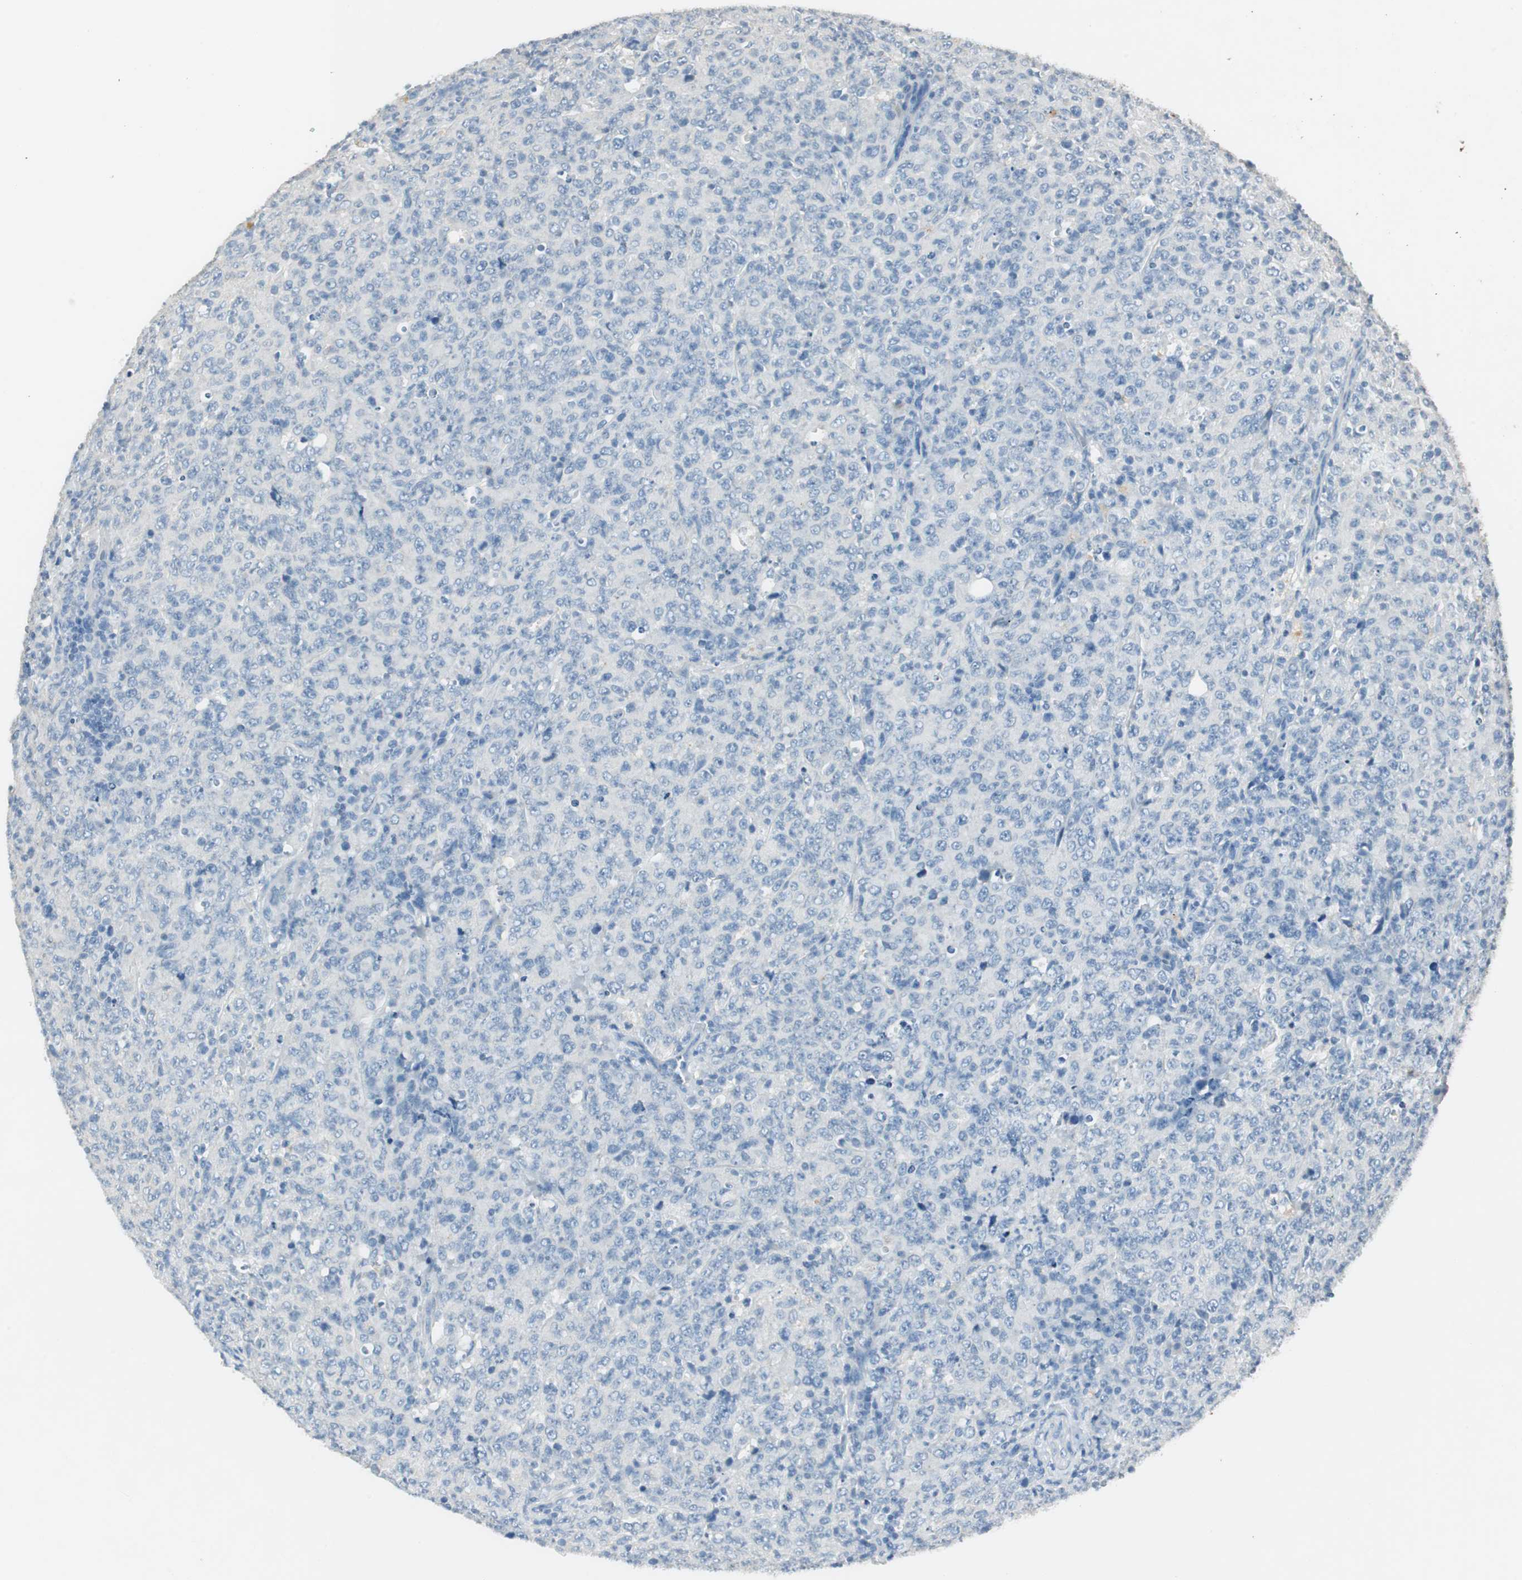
{"staining": {"intensity": "negative", "quantity": "none", "location": "none"}, "tissue": "lymphoma", "cell_type": "Tumor cells", "image_type": "cancer", "snomed": [{"axis": "morphology", "description": "Malignant lymphoma, non-Hodgkin's type, High grade"}, {"axis": "topography", "description": "Tonsil"}], "caption": "High-grade malignant lymphoma, non-Hodgkin's type was stained to show a protein in brown. There is no significant expression in tumor cells. (IHC, brightfield microscopy, high magnification).", "gene": "LRP2", "patient": {"sex": "female", "age": 36}}